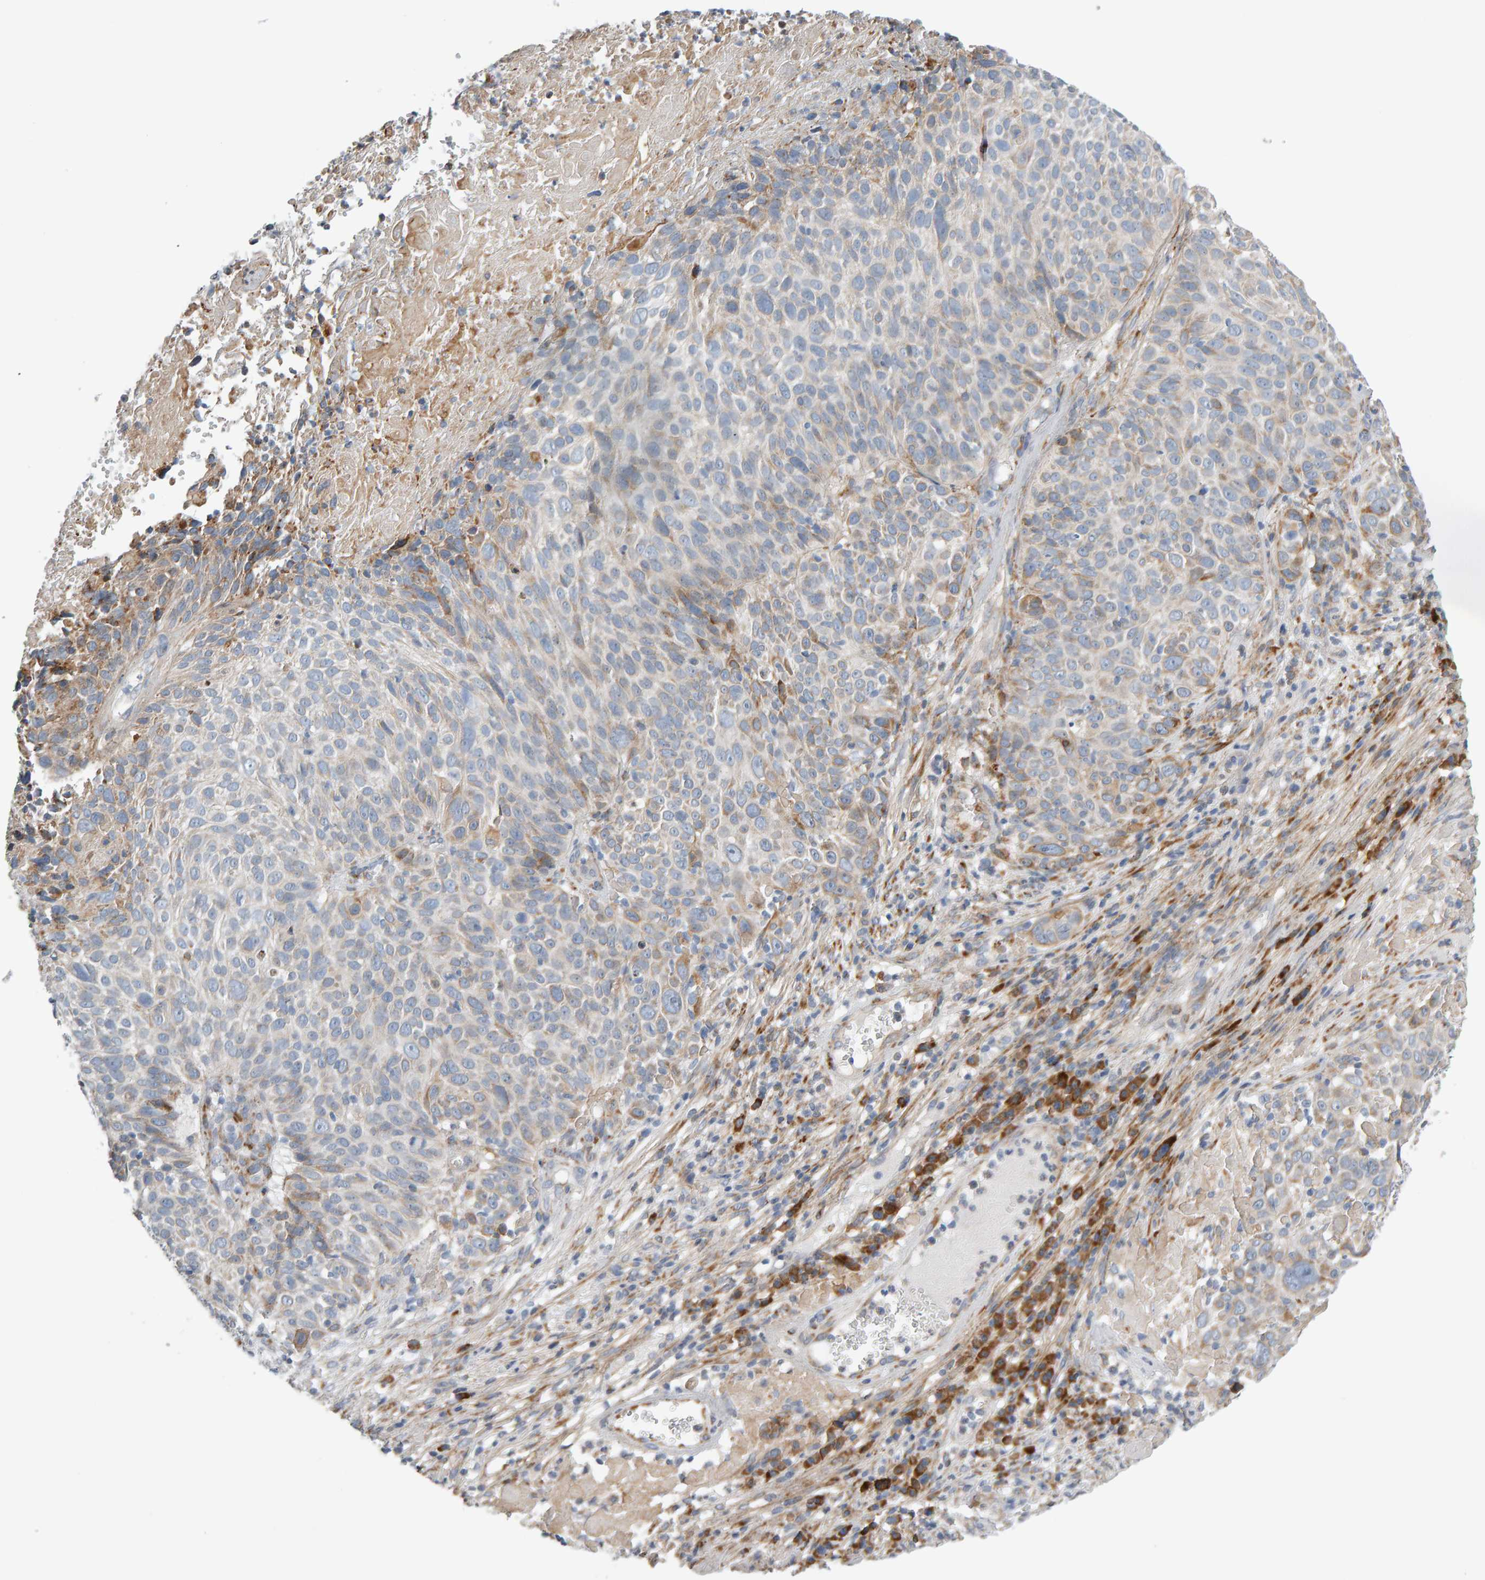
{"staining": {"intensity": "weak", "quantity": "25%-75%", "location": "cytoplasmic/membranous"}, "tissue": "cervical cancer", "cell_type": "Tumor cells", "image_type": "cancer", "snomed": [{"axis": "morphology", "description": "Squamous cell carcinoma, NOS"}, {"axis": "topography", "description": "Cervix"}], "caption": "An immunohistochemistry (IHC) image of tumor tissue is shown. Protein staining in brown highlights weak cytoplasmic/membranous positivity in cervical squamous cell carcinoma within tumor cells.", "gene": "ENGASE", "patient": {"sex": "female", "age": 74}}